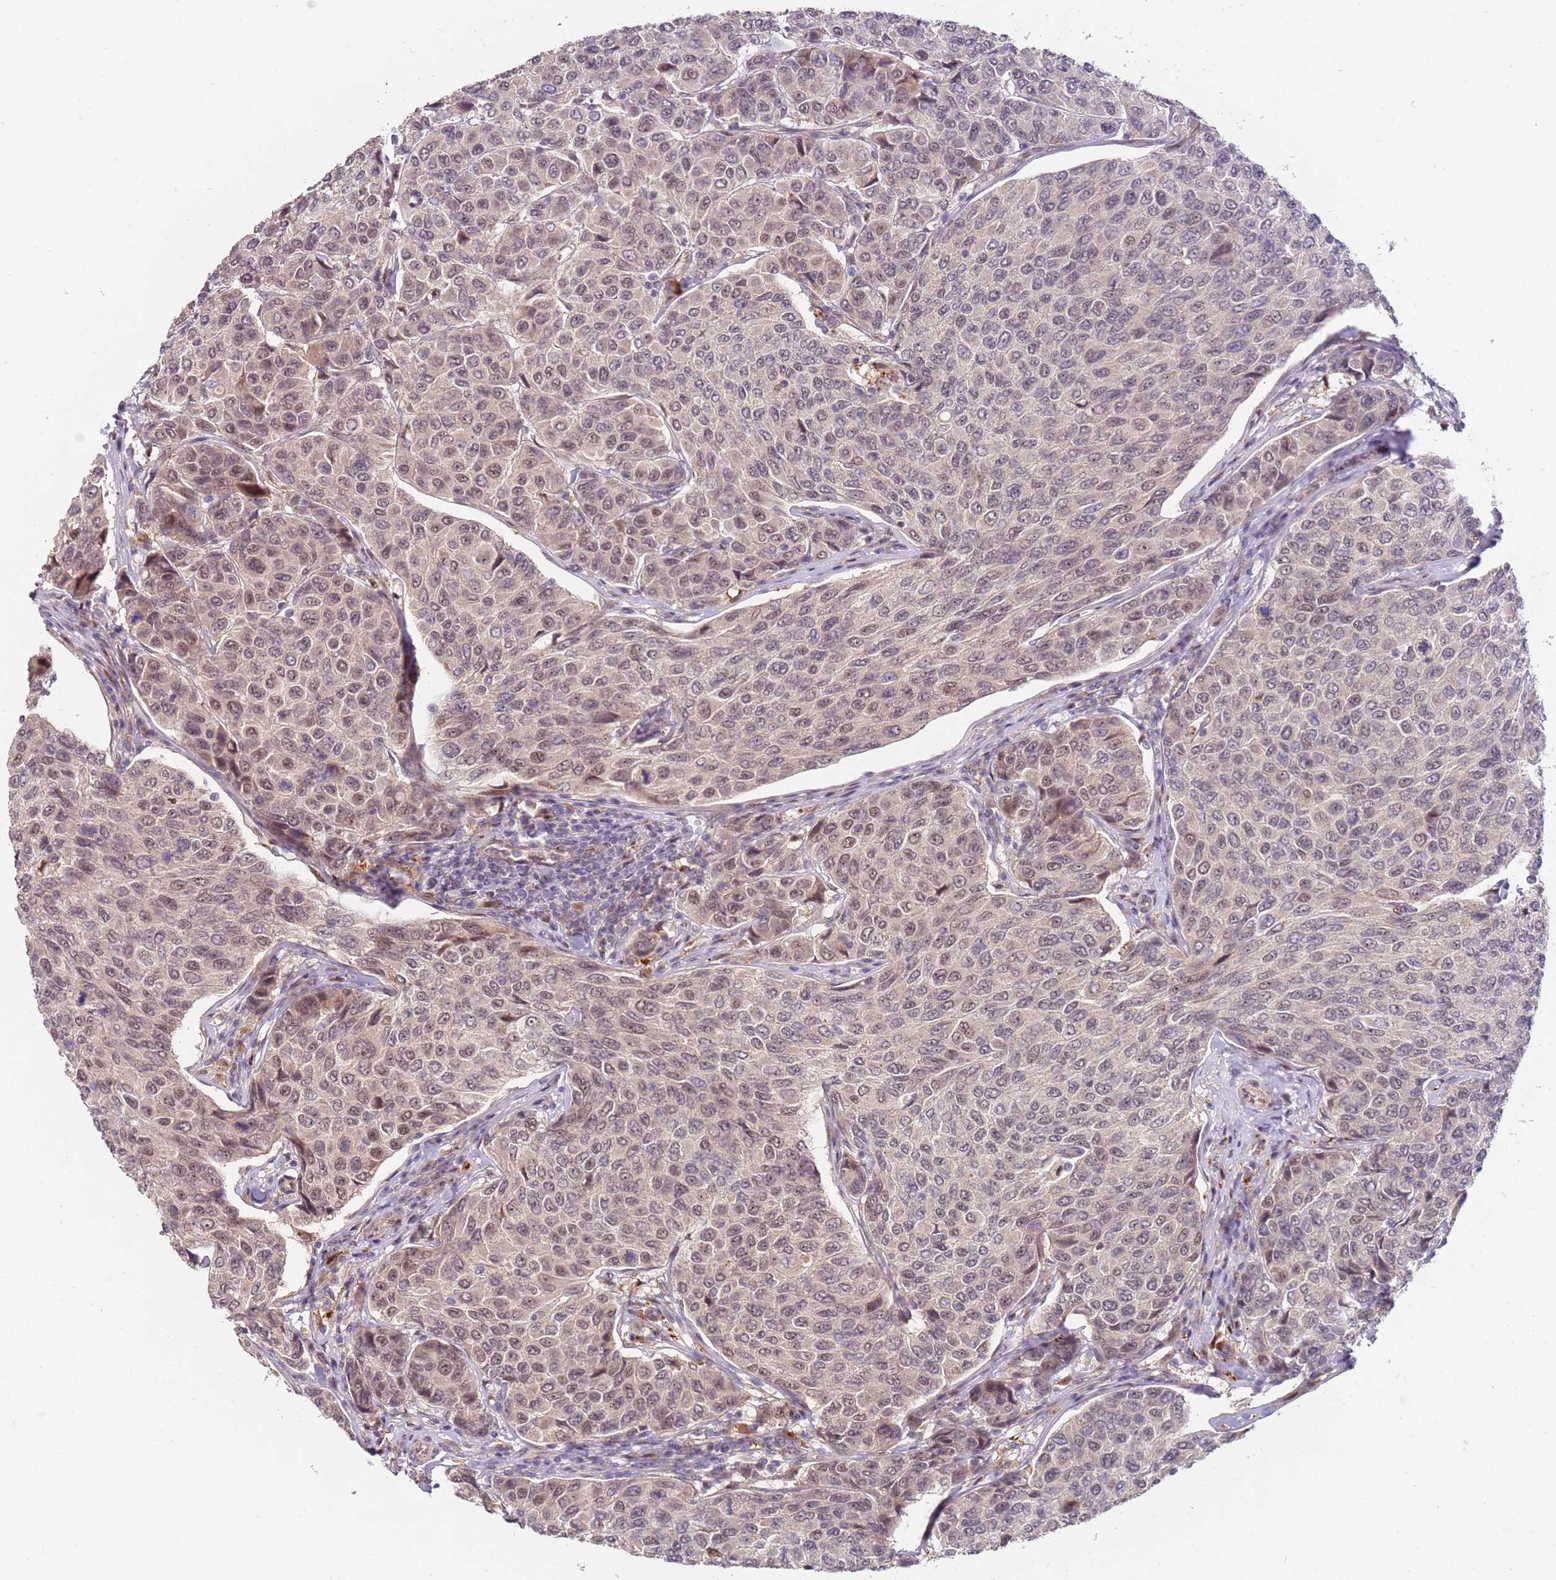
{"staining": {"intensity": "moderate", "quantity": "<25%", "location": "nuclear"}, "tissue": "breast cancer", "cell_type": "Tumor cells", "image_type": "cancer", "snomed": [{"axis": "morphology", "description": "Duct carcinoma"}, {"axis": "topography", "description": "Breast"}], "caption": "Immunohistochemistry (IHC) (DAB (3,3'-diaminobenzidine)) staining of intraductal carcinoma (breast) displays moderate nuclear protein expression in approximately <25% of tumor cells.", "gene": "LGALSL", "patient": {"sex": "female", "age": 55}}